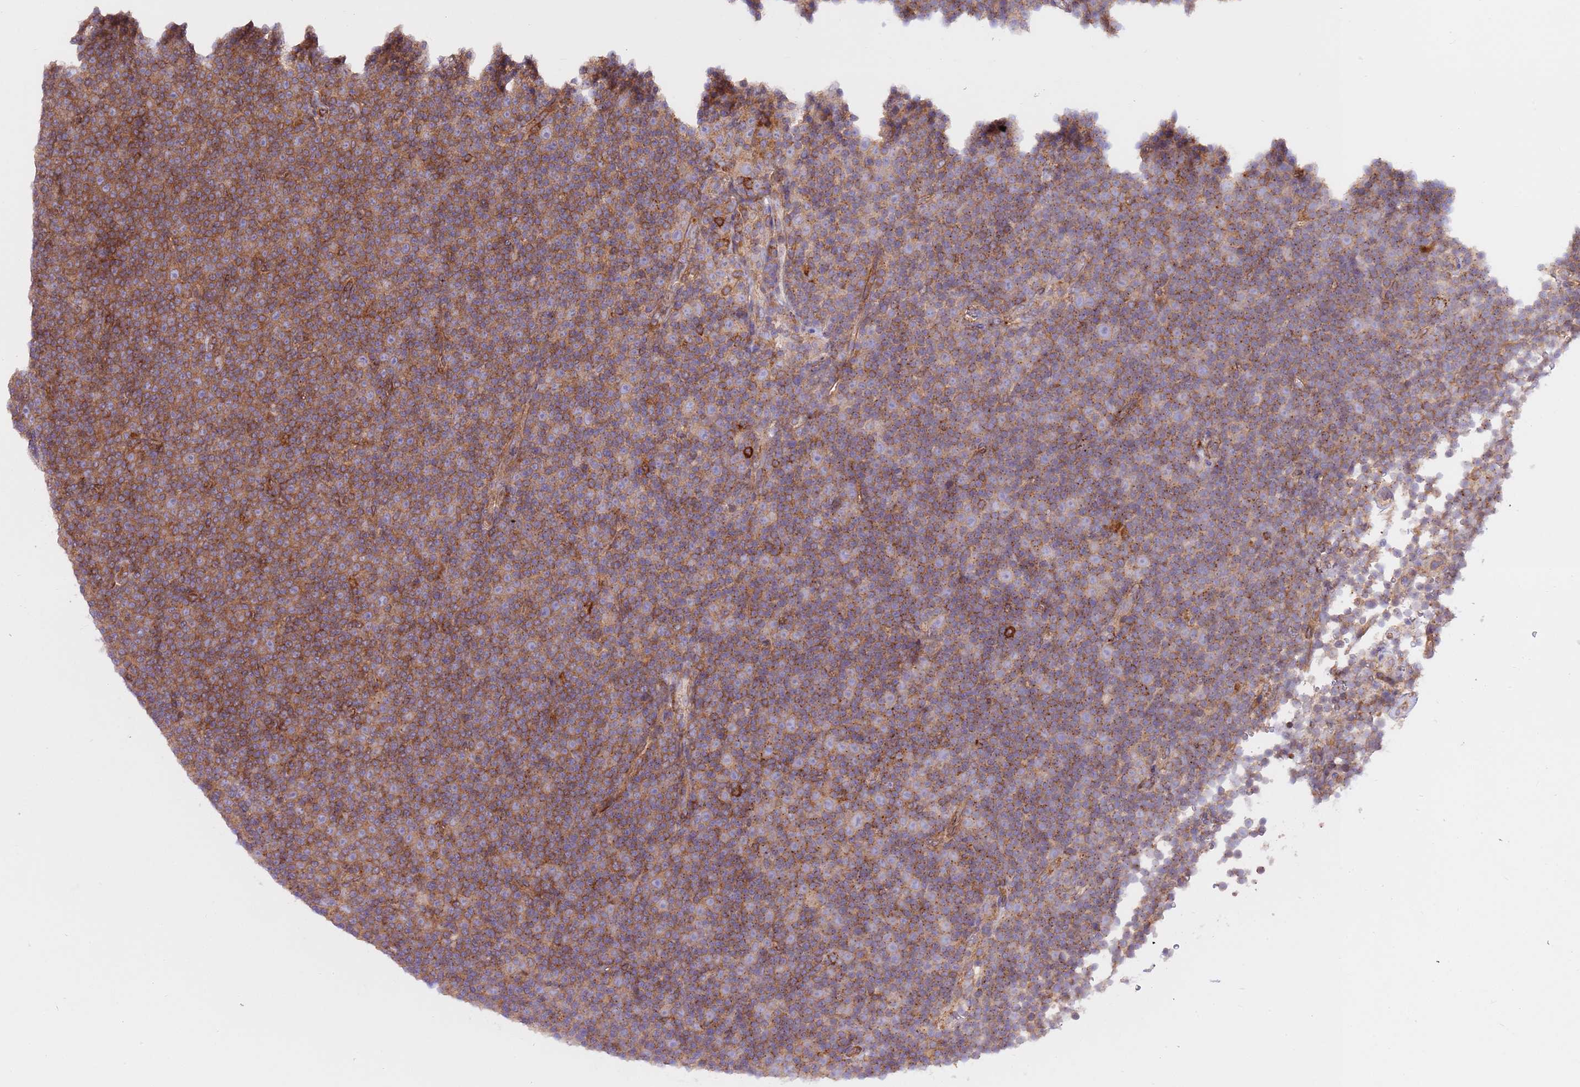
{"staining": {"intensity": "moderate", "quantity": ">75%", "location": "cytoplasmic/membranous"}, "tissue": "lymphoma", "cell_type": "Tumor cells", "image_type": "cancer", "snomed": [{"axis": "morphology", "description": "Malignant lymphoma, non-Hodgkin's type, Low grade"}, {"axis": "topography", "description": "Lymph node"}], "caption": "There is medium levels of moderate cytoplasmic/membranous positivity in tumor cells of lymphoma, as demonstrated by immunohistochemical staining (brown color).", "gene": "DDX19B", "patient": {"sex": "female", "age": 67}}